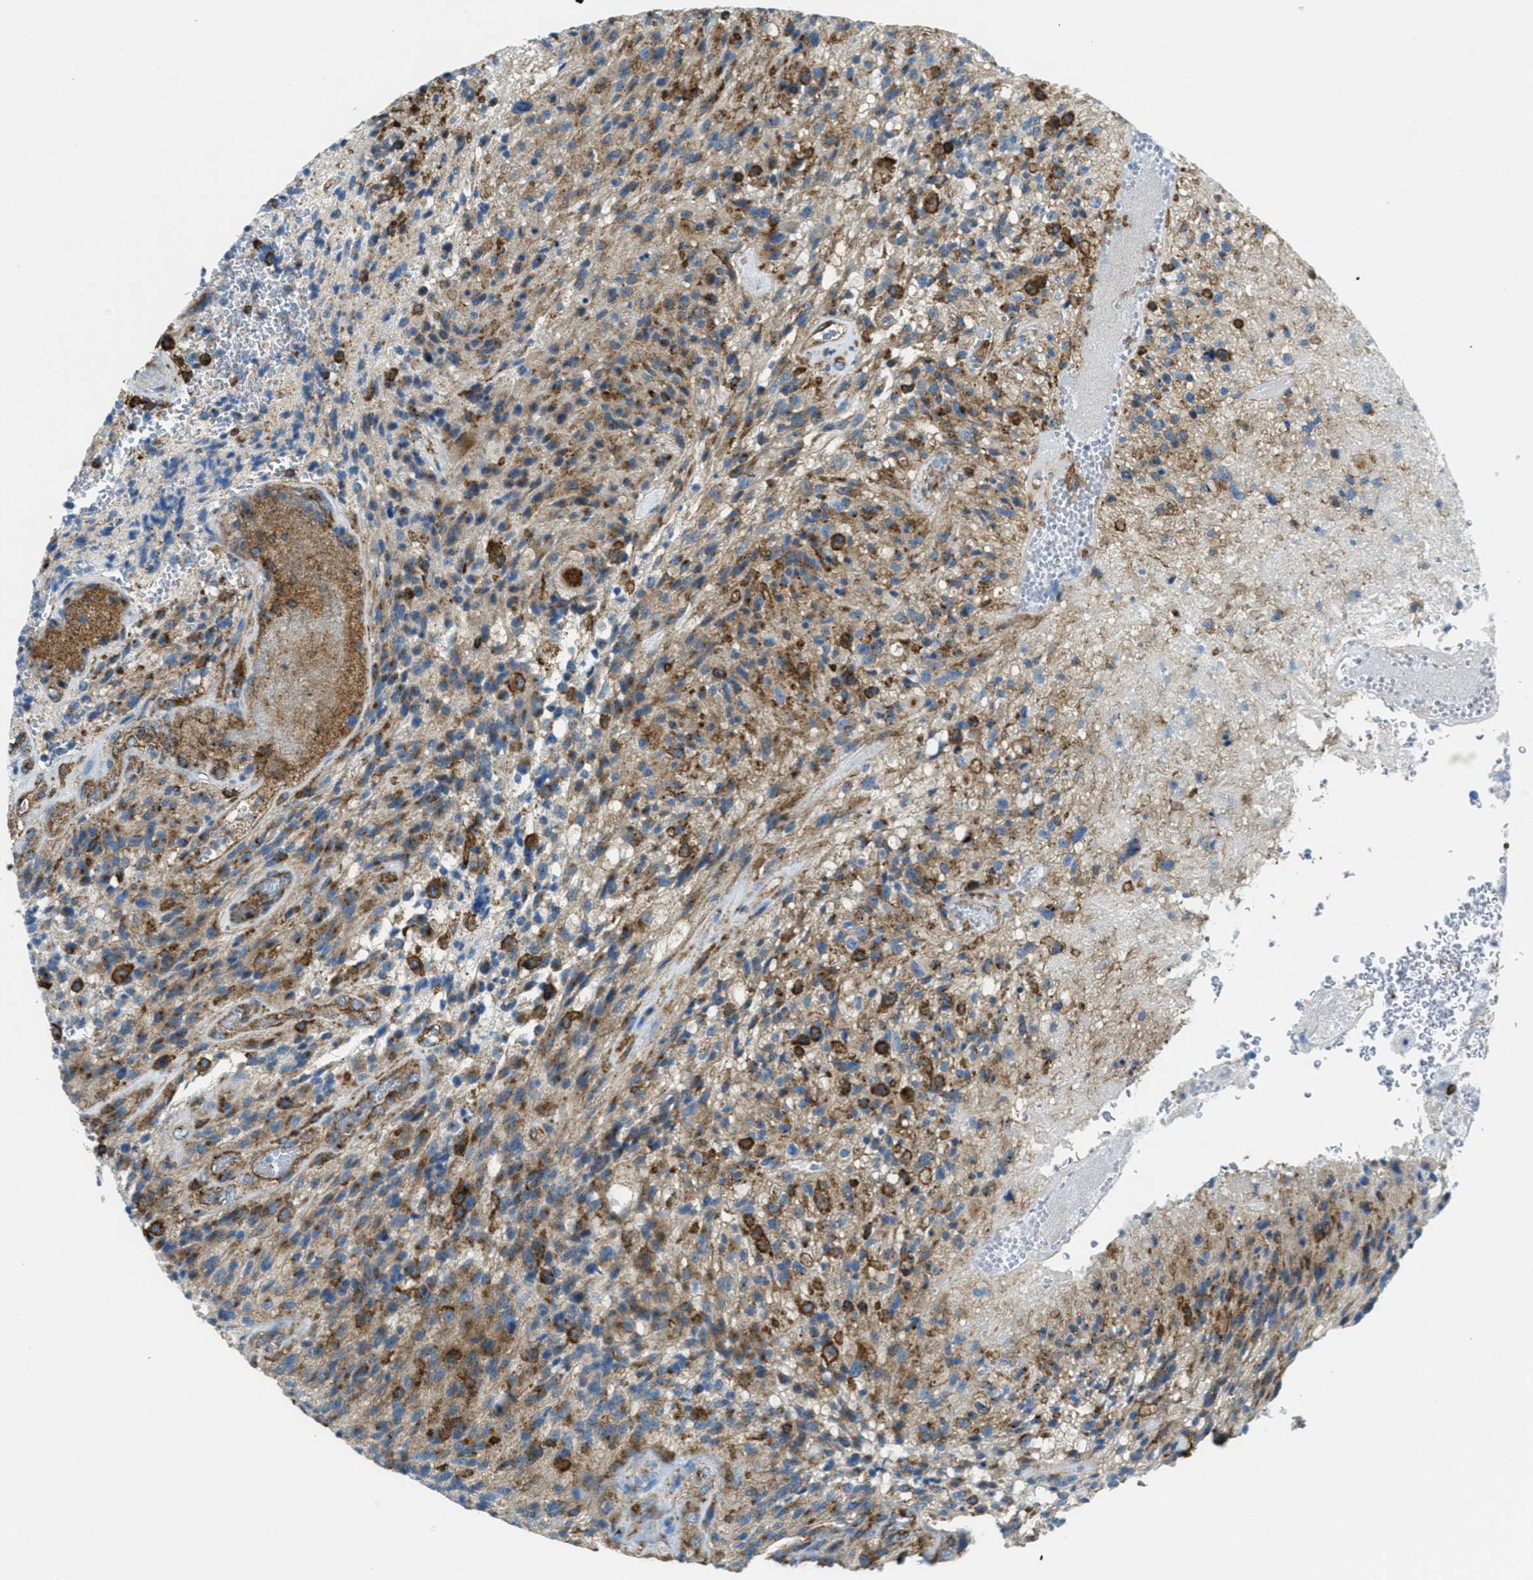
{"staining": {"intensity": "moderate", "quantity": ">75%", "location": "cytoplasmic/membranous"}, "tissue": "glioma", "cell_type": "Tumor cells", "image_type": "cancer", "snomed": [{"axis": "morphology", "description": "Normal tissue, NOS"}, {"axis": "morphology", "description": "Glioma, malignant, High grade"}, {"axis": "topography", "description": "Cerebral cortex"}], "caption": "A photomicrograph showing moderate cytoplasmic/membranous positivity in about >75% of tumor cells in high-grade glioma (malignant), as visualized by brown immunohistochemical staining.", "gene": "AP2B1", "patient": {"sex": "male", "age": 56}}